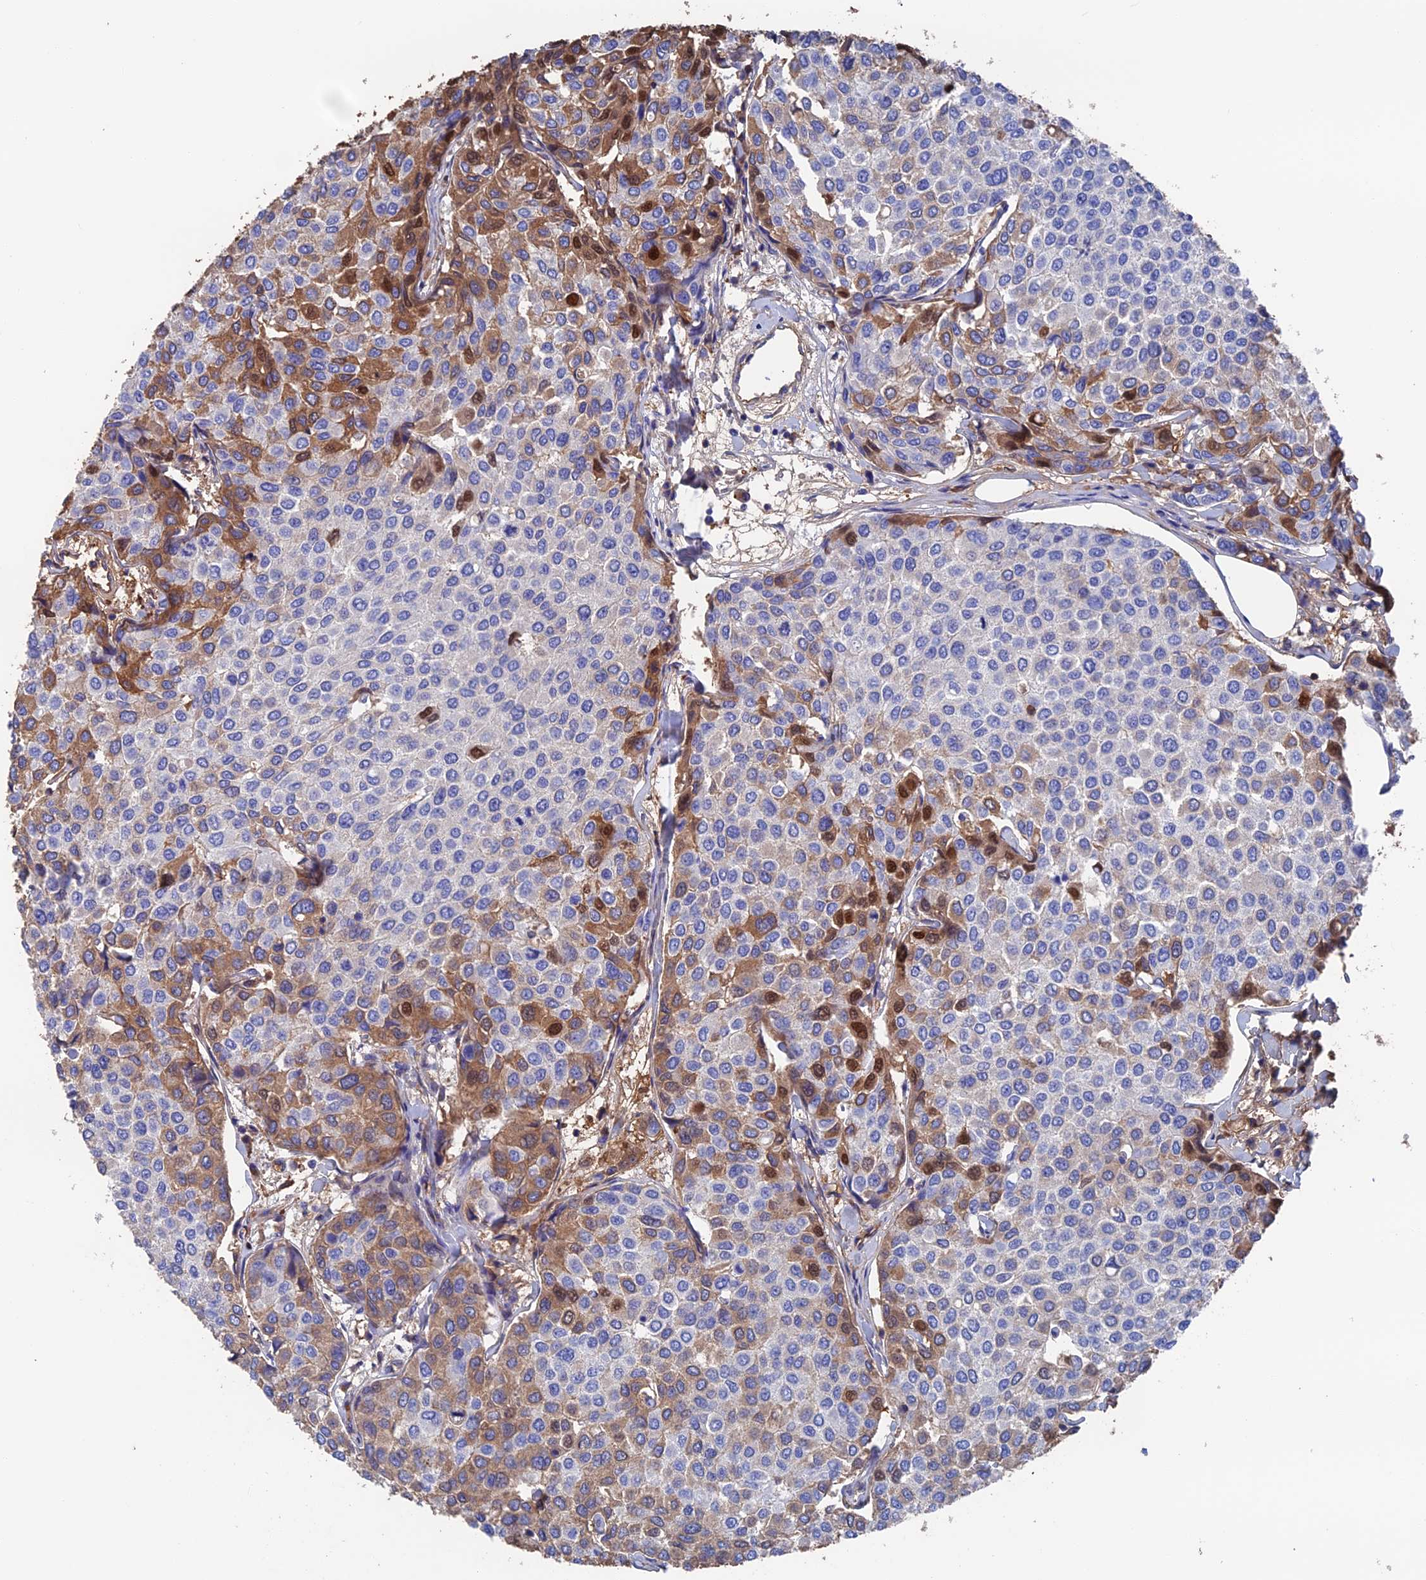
{"staining": {"intensity": "moderate", "quantity": "<25%", "location": "cytoplasmic/membranous,nuclear"}, "tissue": "breast cancer", "cell_type": "Tumor cells", "image_type": "cancer", "snomed": [{"axis": "morphology", "description": "Duct carcinoma"}, {"axis": "topography", "description": "Breast"}], "caption": "Immunohistochemical staining of breast infiltrating ductal carcinoma shows low levels of moderate cytoplasmic/membranous and nuclear expression in about <25% of tumor cells. The protein of interest is shown in brown color, while the nuclei are stained blue.", "gene": "HPF1", "patient": {"sex": "female", "age": 55}}